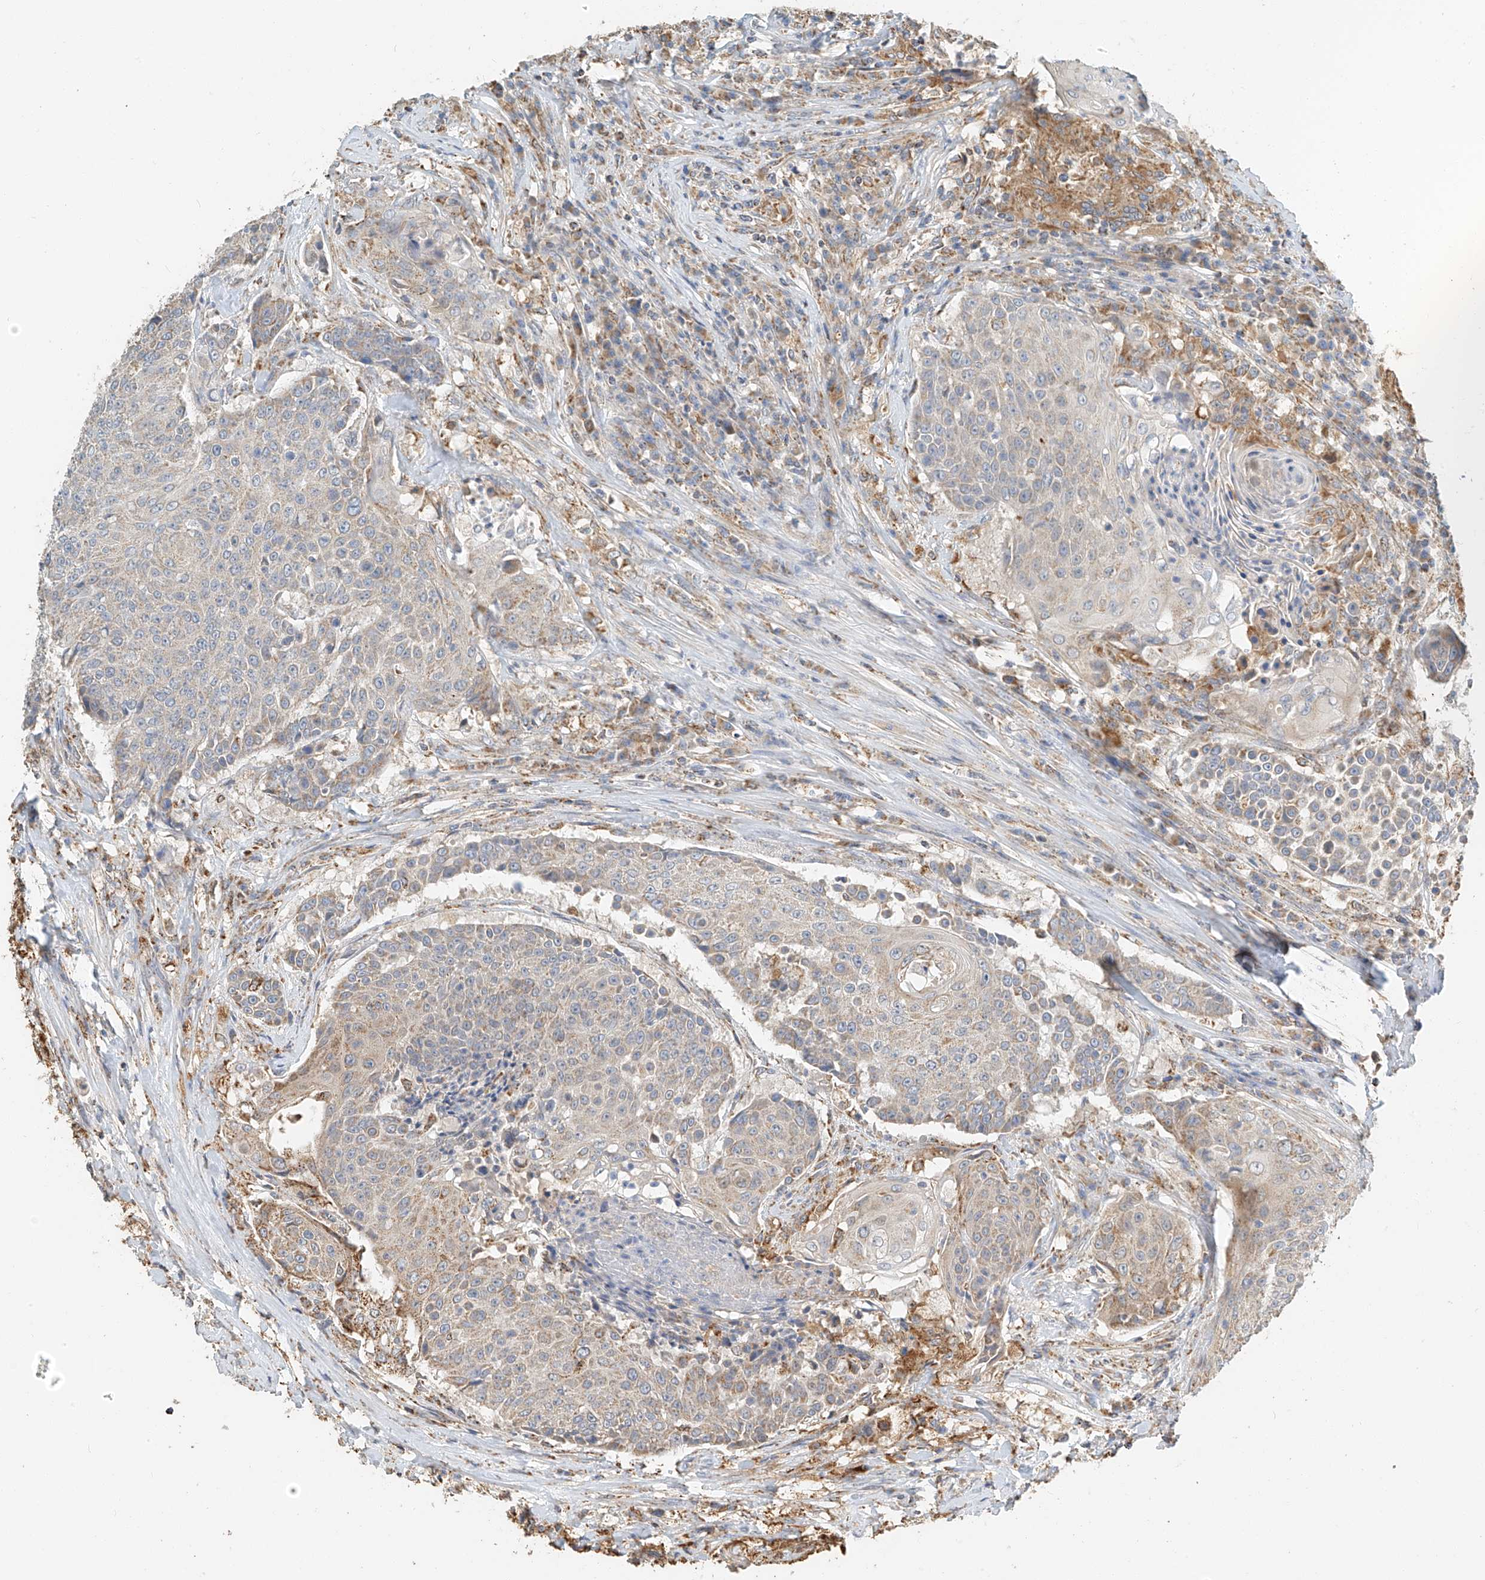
{"staining": {"intensity": "moderate", "quantity": "<25%", "location": "cytoplasmic/membranous"}, "tissue": "urothelial cancer", "cell_type": "Tumor cells", "image_type": "cancer", "snomed": [{"axis": "morphology", "description": "Urothelial carcinoma, High grade"}, {"axis": "topography", "description": "Urinary bladder"}], "caption": "Immunohistochemistry (IHC) of human urothelial cancer reveals low levels of moderate cytoplasmic/membranous staining in approximately <25% of tumor cells.", "gene": "YIPF7", "patient": {"sex": "female", "age": 63}}